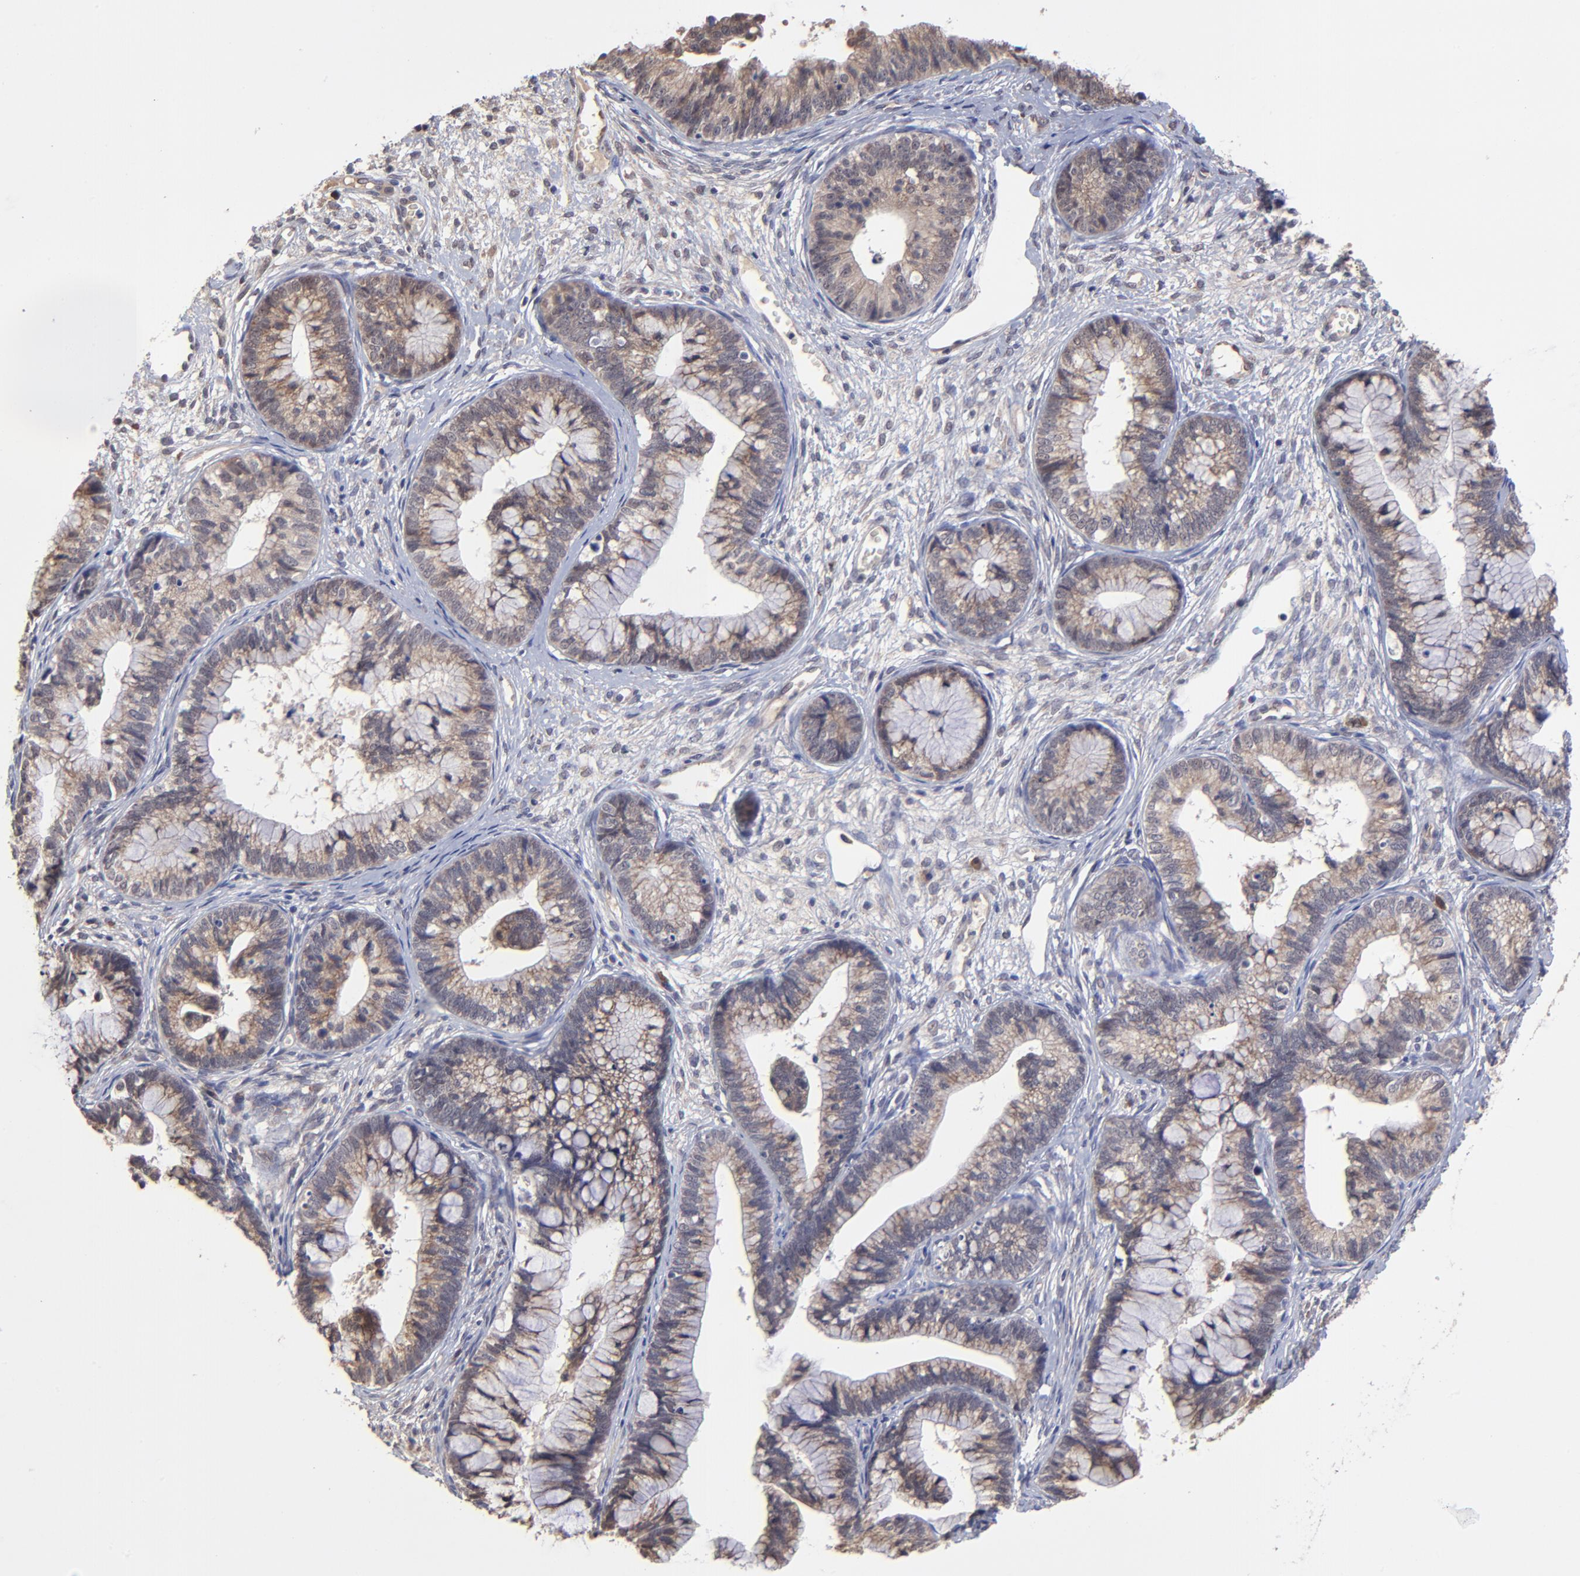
{"staining": {"intensity": "weak", "quantity": ">75%", "location": "cytoplasmic/membranous"}, "tissue": "cervical cancer", "cell_type": "Tumor cells", "image_type": "cancer", "snomed": [{"axis": "morphology", "description": "Adenocarcinoma, NOS"}, {"axis": "topography", "description": "Cervix"}], "caption": "Immunohistochemical staining of human cervical adenocarcinoma exhibits low levels of weak cytoplasmic/membranous protein expression in approximately >75% of tumor cells.", "gene": "CHL1", "patient": {"sex": "female", "age": 44}}